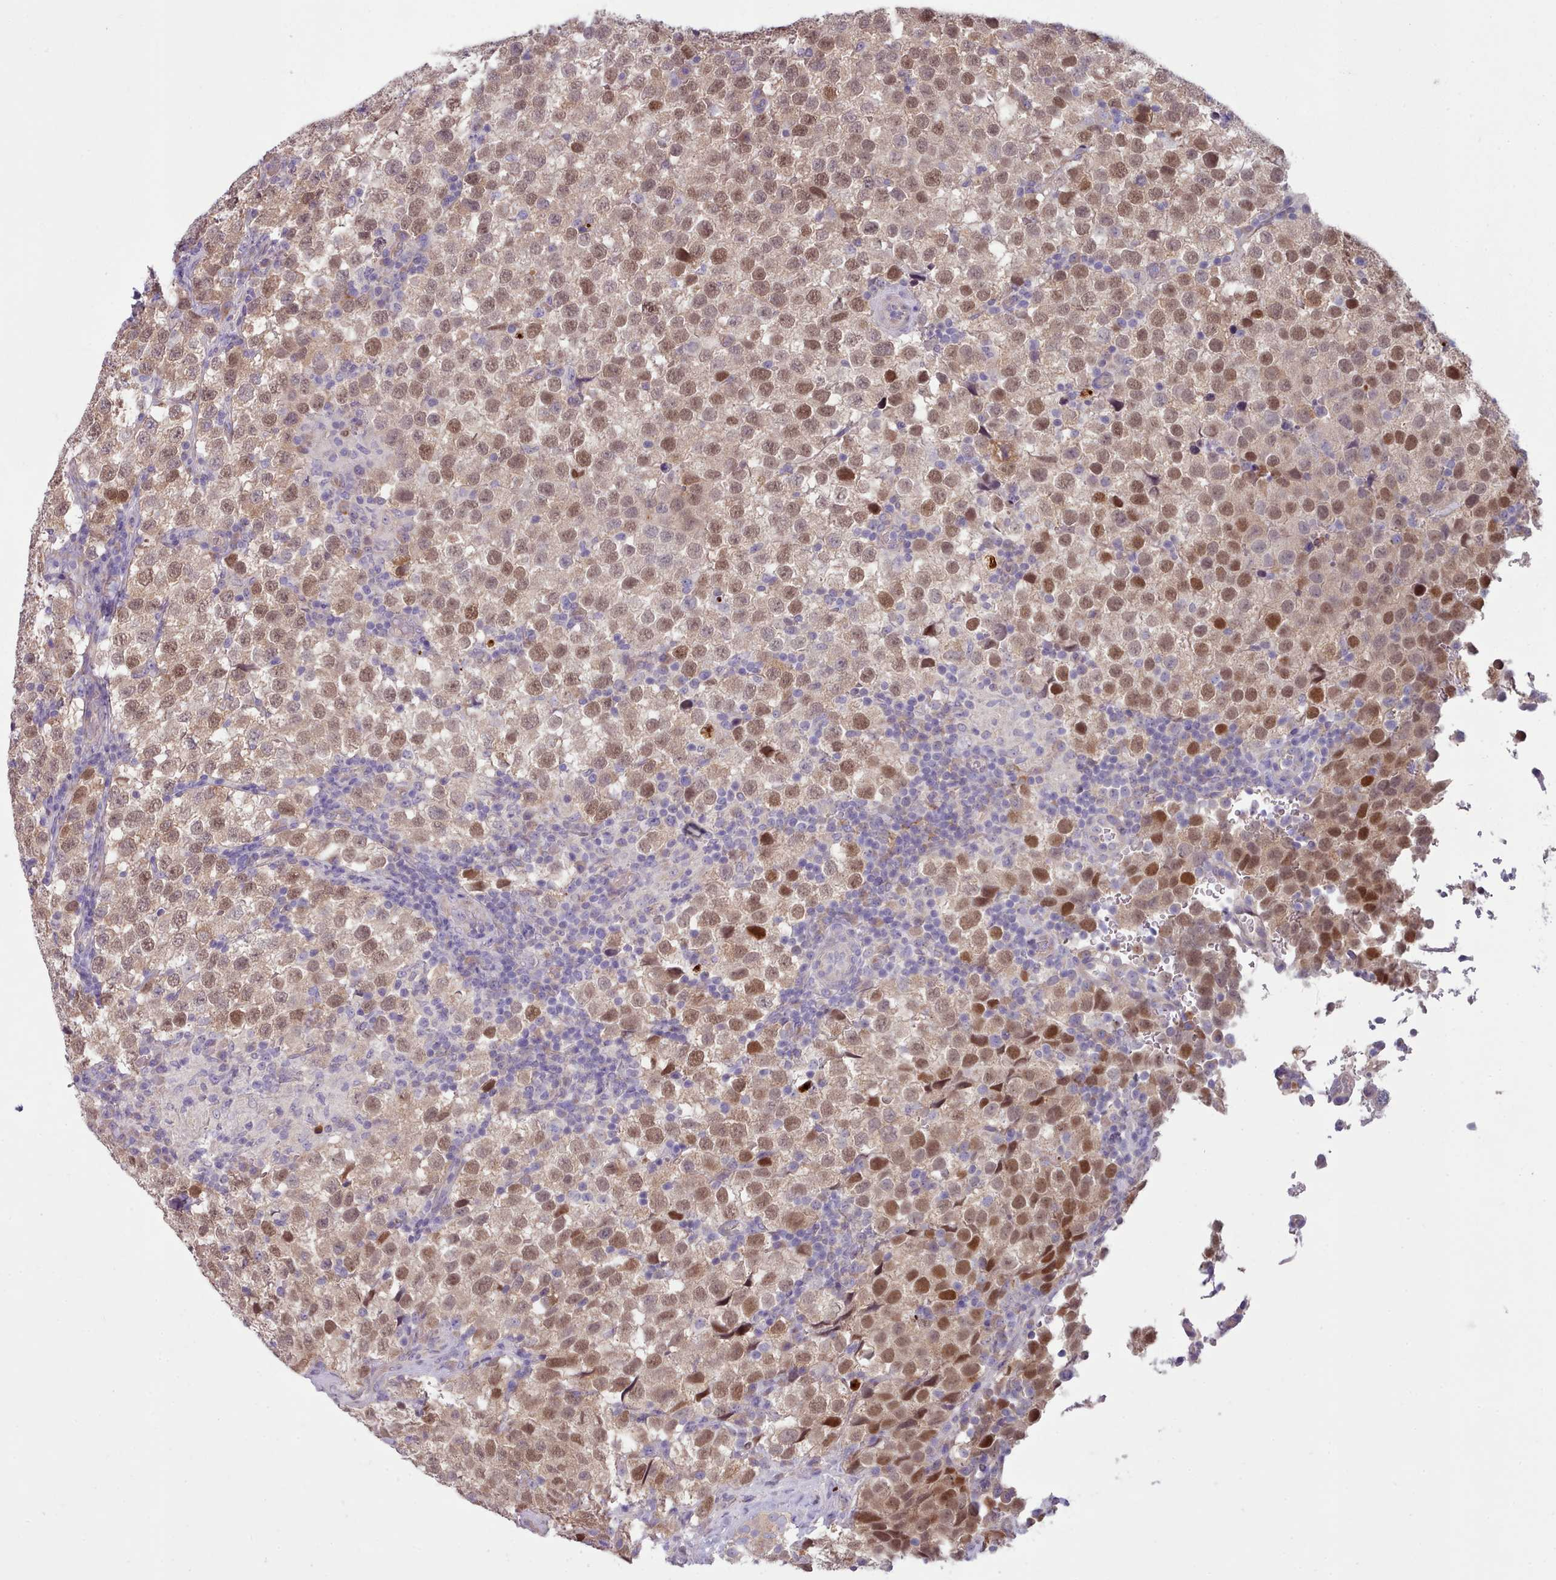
{"staining": {"intensity": "moderate", "quantity": ">75%", "location": "cytoplasmic/membranous,nuclear"}, "tissue": "testis cancer", "cell_type": "Tumor cells", "image_type": "cancer", "snomed": [{"axis": "morphology", "description": "Seminoma, NOS"}, {"axis": "topography", "description": "Testis"}], "caption": "Testis cancer (seminoma) stained for a protein (brown) reveals moderate cytoplasmic/membranous and nuclear positive staining in approximately >75% of tumor cells.", "gene": "DPF1", "patient": {"sex": "male", "age": 34}}